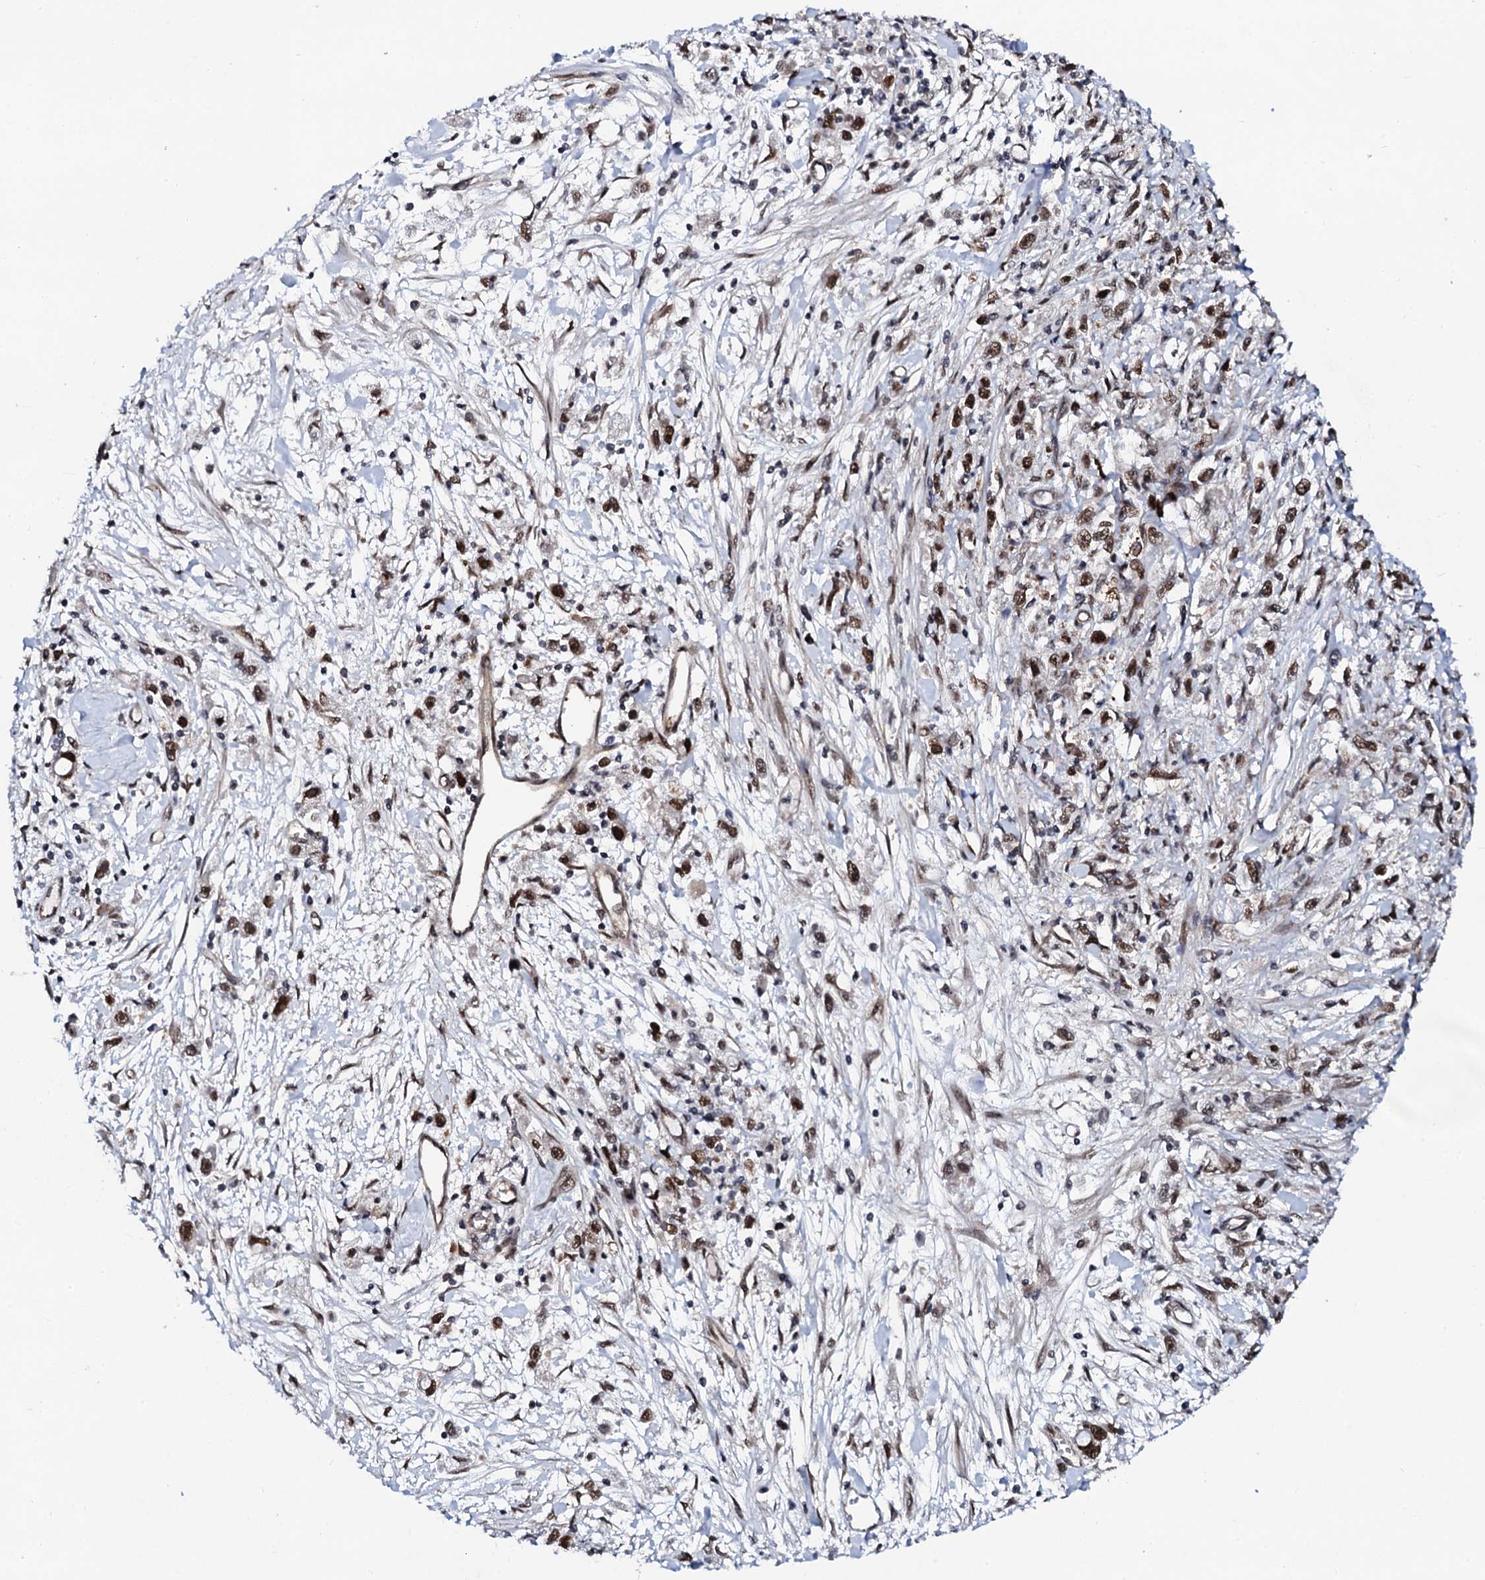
{"staining": {"intensity": "strong", "quantity": ">75%", "location": "nuclear"}, "tissue": "stomach cancer", "cell_type": "Tumor cells", "image_type": "cancer", "snomed": [{"axis": "morphology", "description": "Adenocarcinoma, NOS"}, {"axis": "topography", "description": "Stomach"}], "caption": "Tumor cells show high levels of strong nuclear positivity in approximately >75% of cells in human stomach cancer (adenocarcinoma). (Stains: DAB in brown, nuclei in blue, Microscopy: brightfield microscopy at high magnification).", "gene": "CSTF3", "patient": {"sex": "female", "age": 59}}